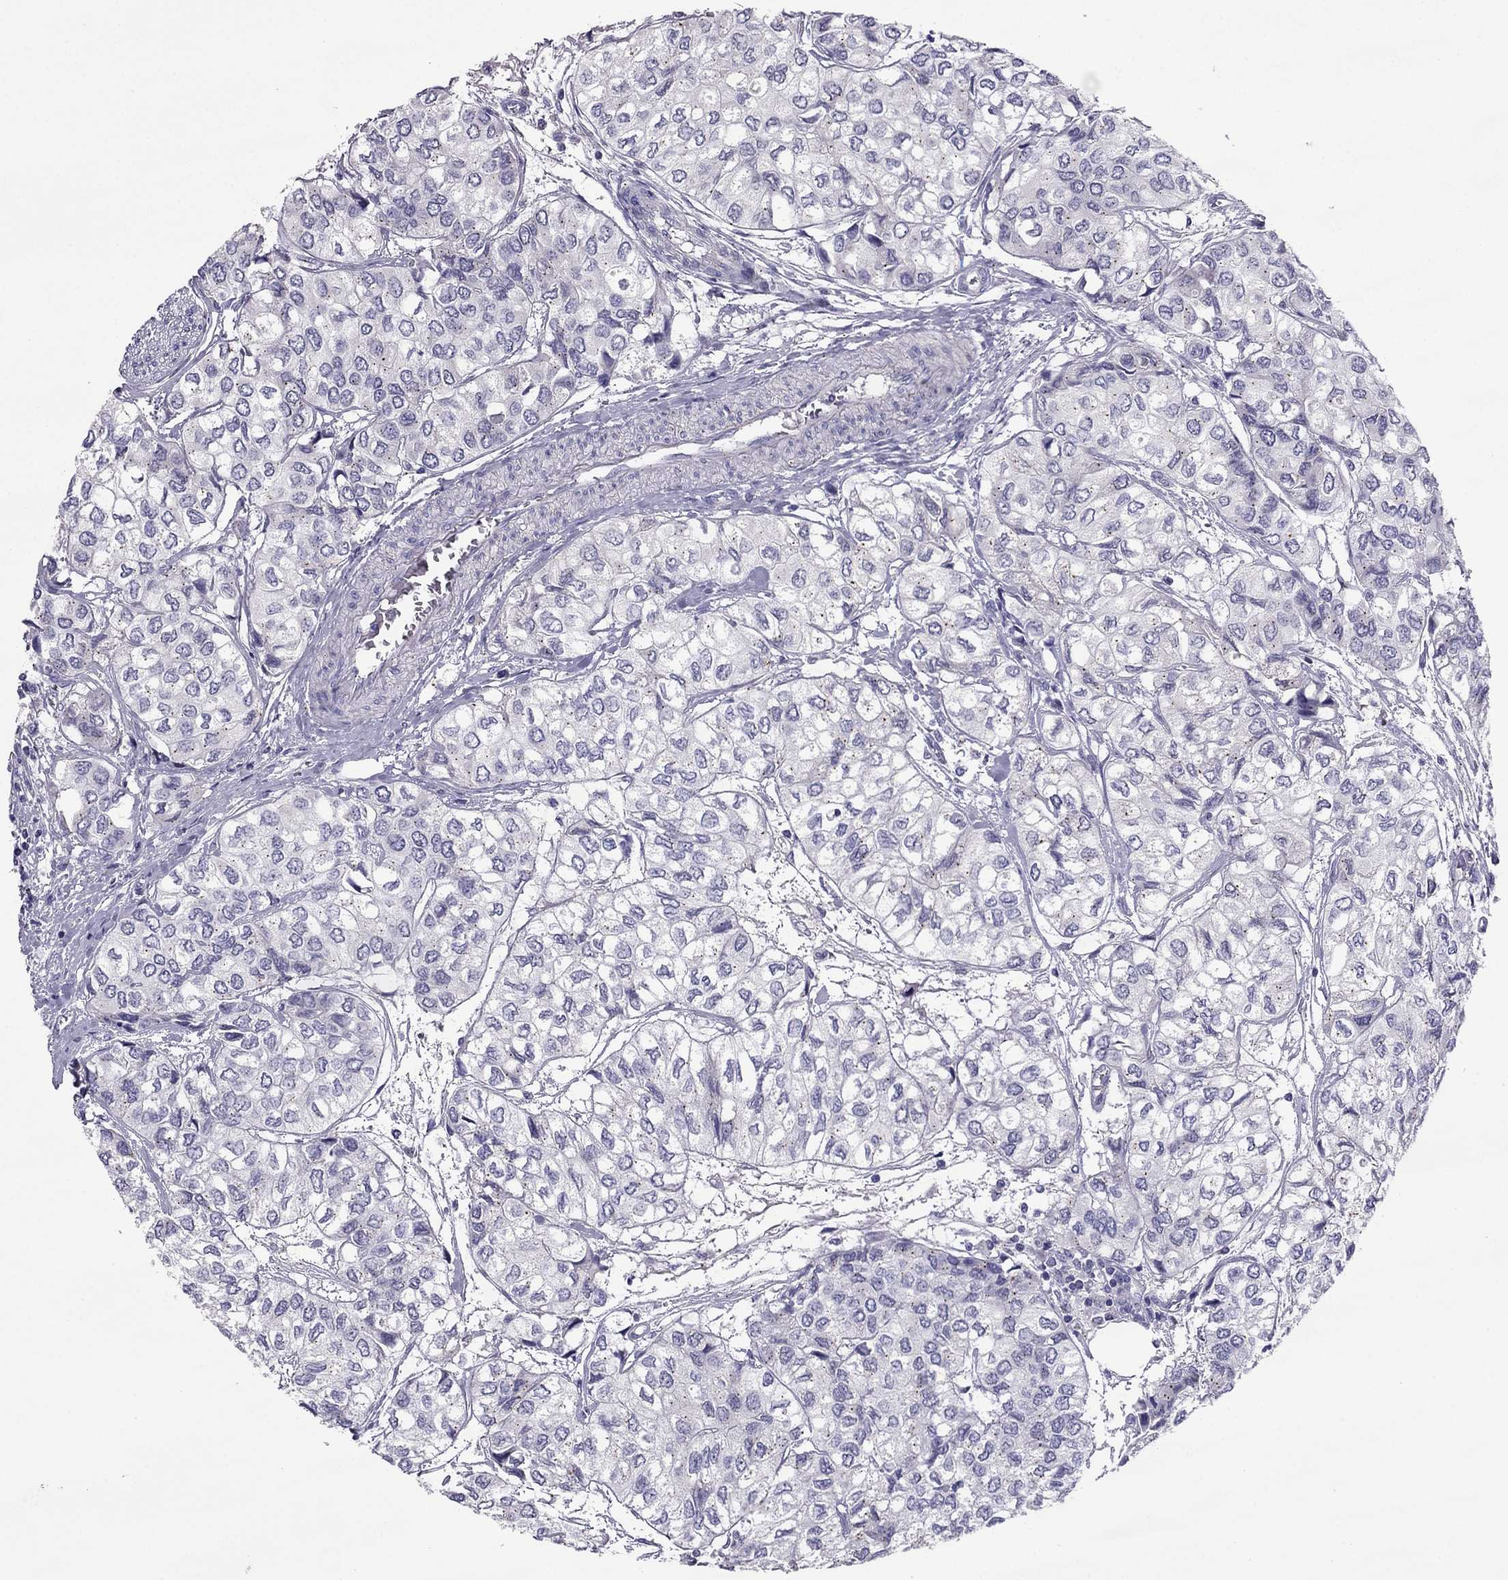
{"staining": {"intensity": "negative", "quantity": "none", "location": "none"}, "tissue": "urothelial cancer", "cell_type": "Tumor cells", "image_type": "cancer", "snomed": [{"axis": "morphology", "description": "Urothelial carcinoma, High grade"}, {"axis": "topography", "description": "Urinary bladder"}], "caption": "Urothelial cancer was stained to show a protein in brown. There is no significant positivity in tumor cells.", "gene": "MYBPH", "patient": {"sex": "male", "age": 73}}